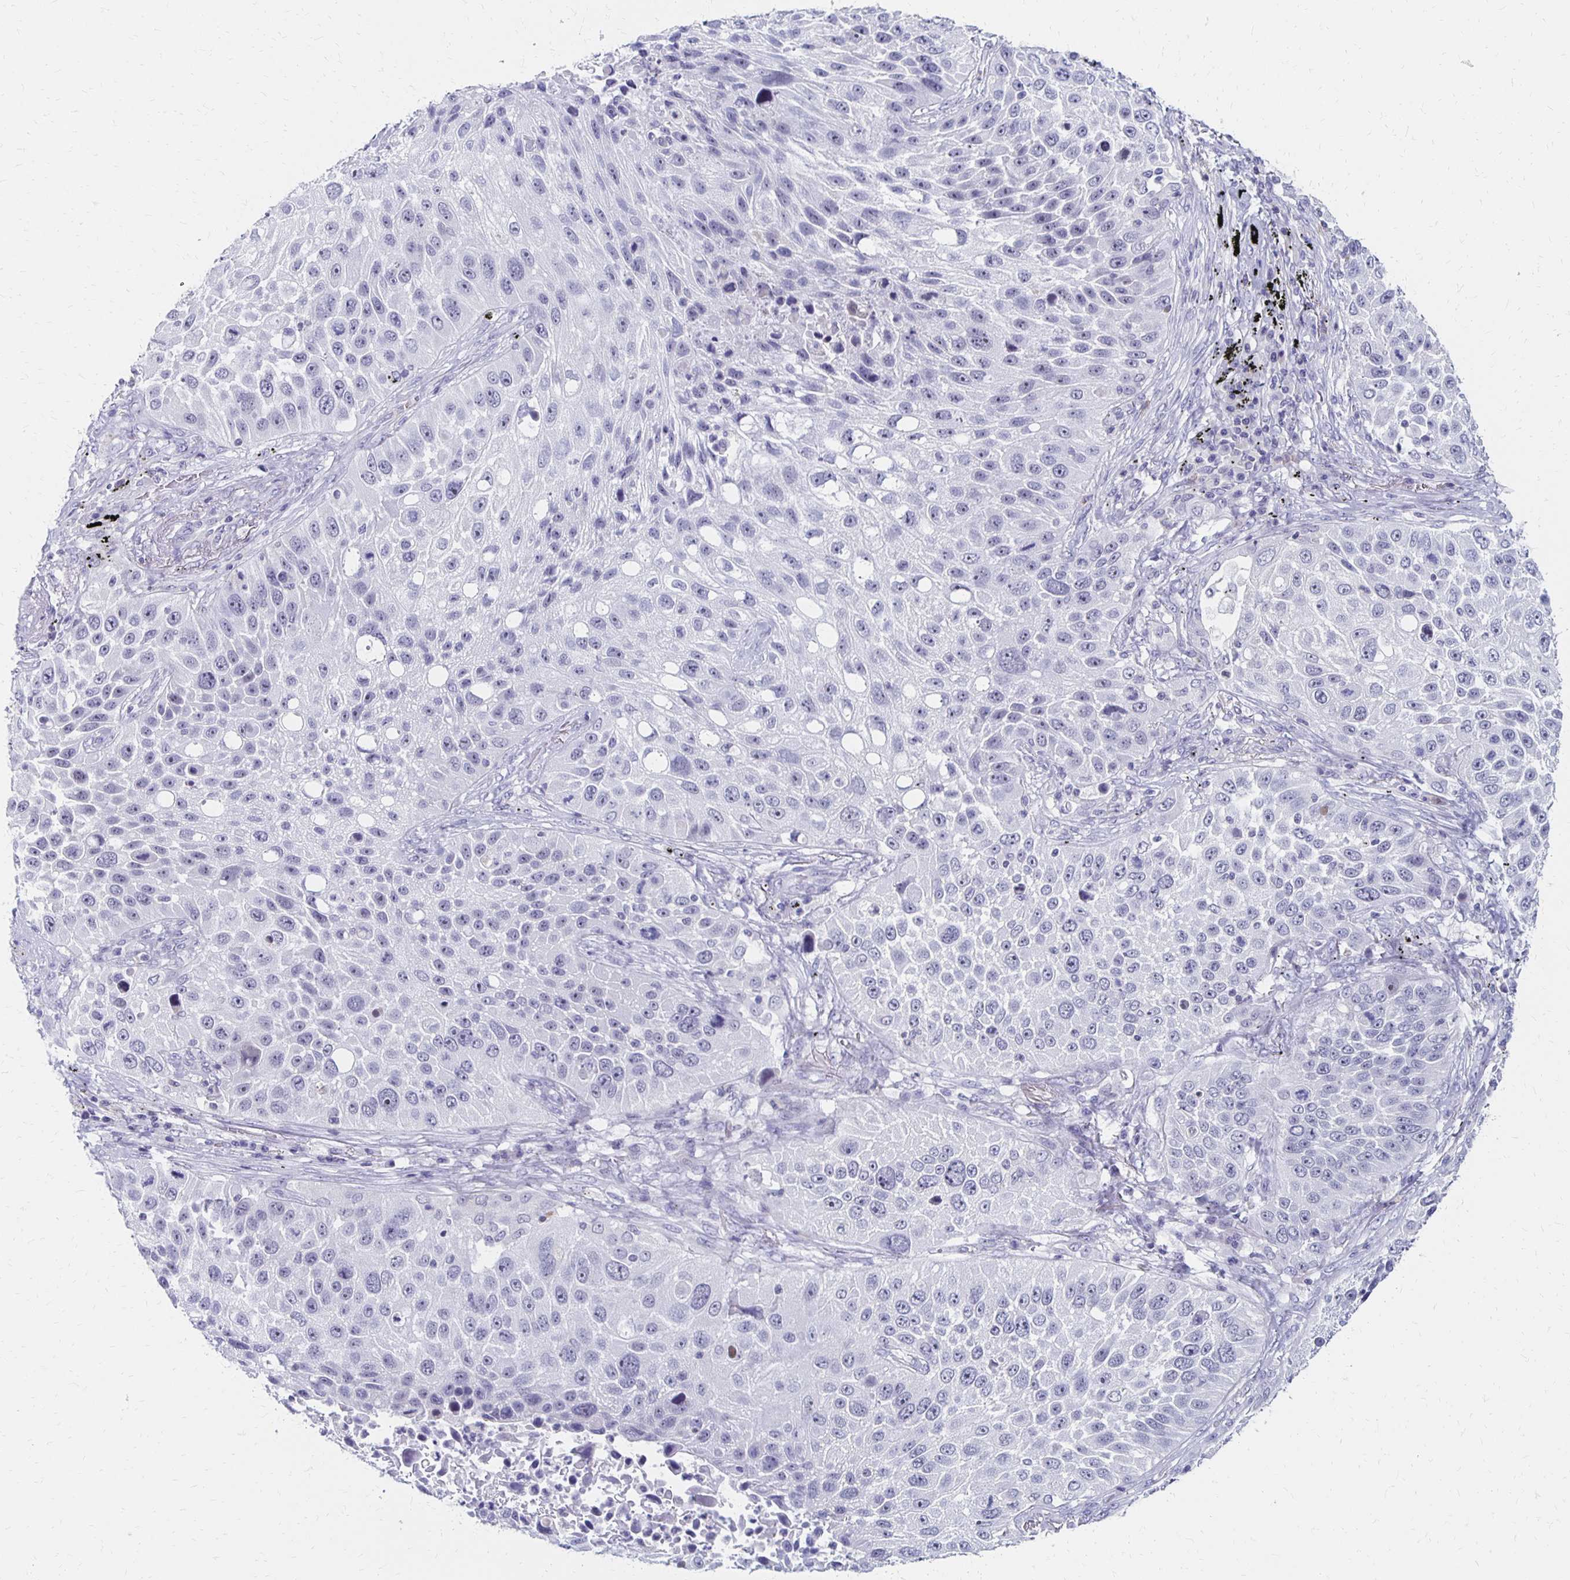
{"staining": {"intensity": "negative", "quantity": "none", "location": "none"}, "tissue": "lung cancer", "cell_type": "Tumor cells", "image_type": "cancer", "snomed": [{"axis": "morphology", "description": "Normal morphology"}, {"axis": "morphology", "description": "Squamous cell carcinoma, NOS"}, {"axis": "topography", "description": "Lymph node"}, {"axis": "topography", "description": "Lung"}], "caption": "Squamous cell carcinoma (lung) stained for a protein using immunohistochemistry (IHC) demonstrates no positivity tumor cells.", "gene": "SYT2", "patient": {"sex": "male", "age": 67}}